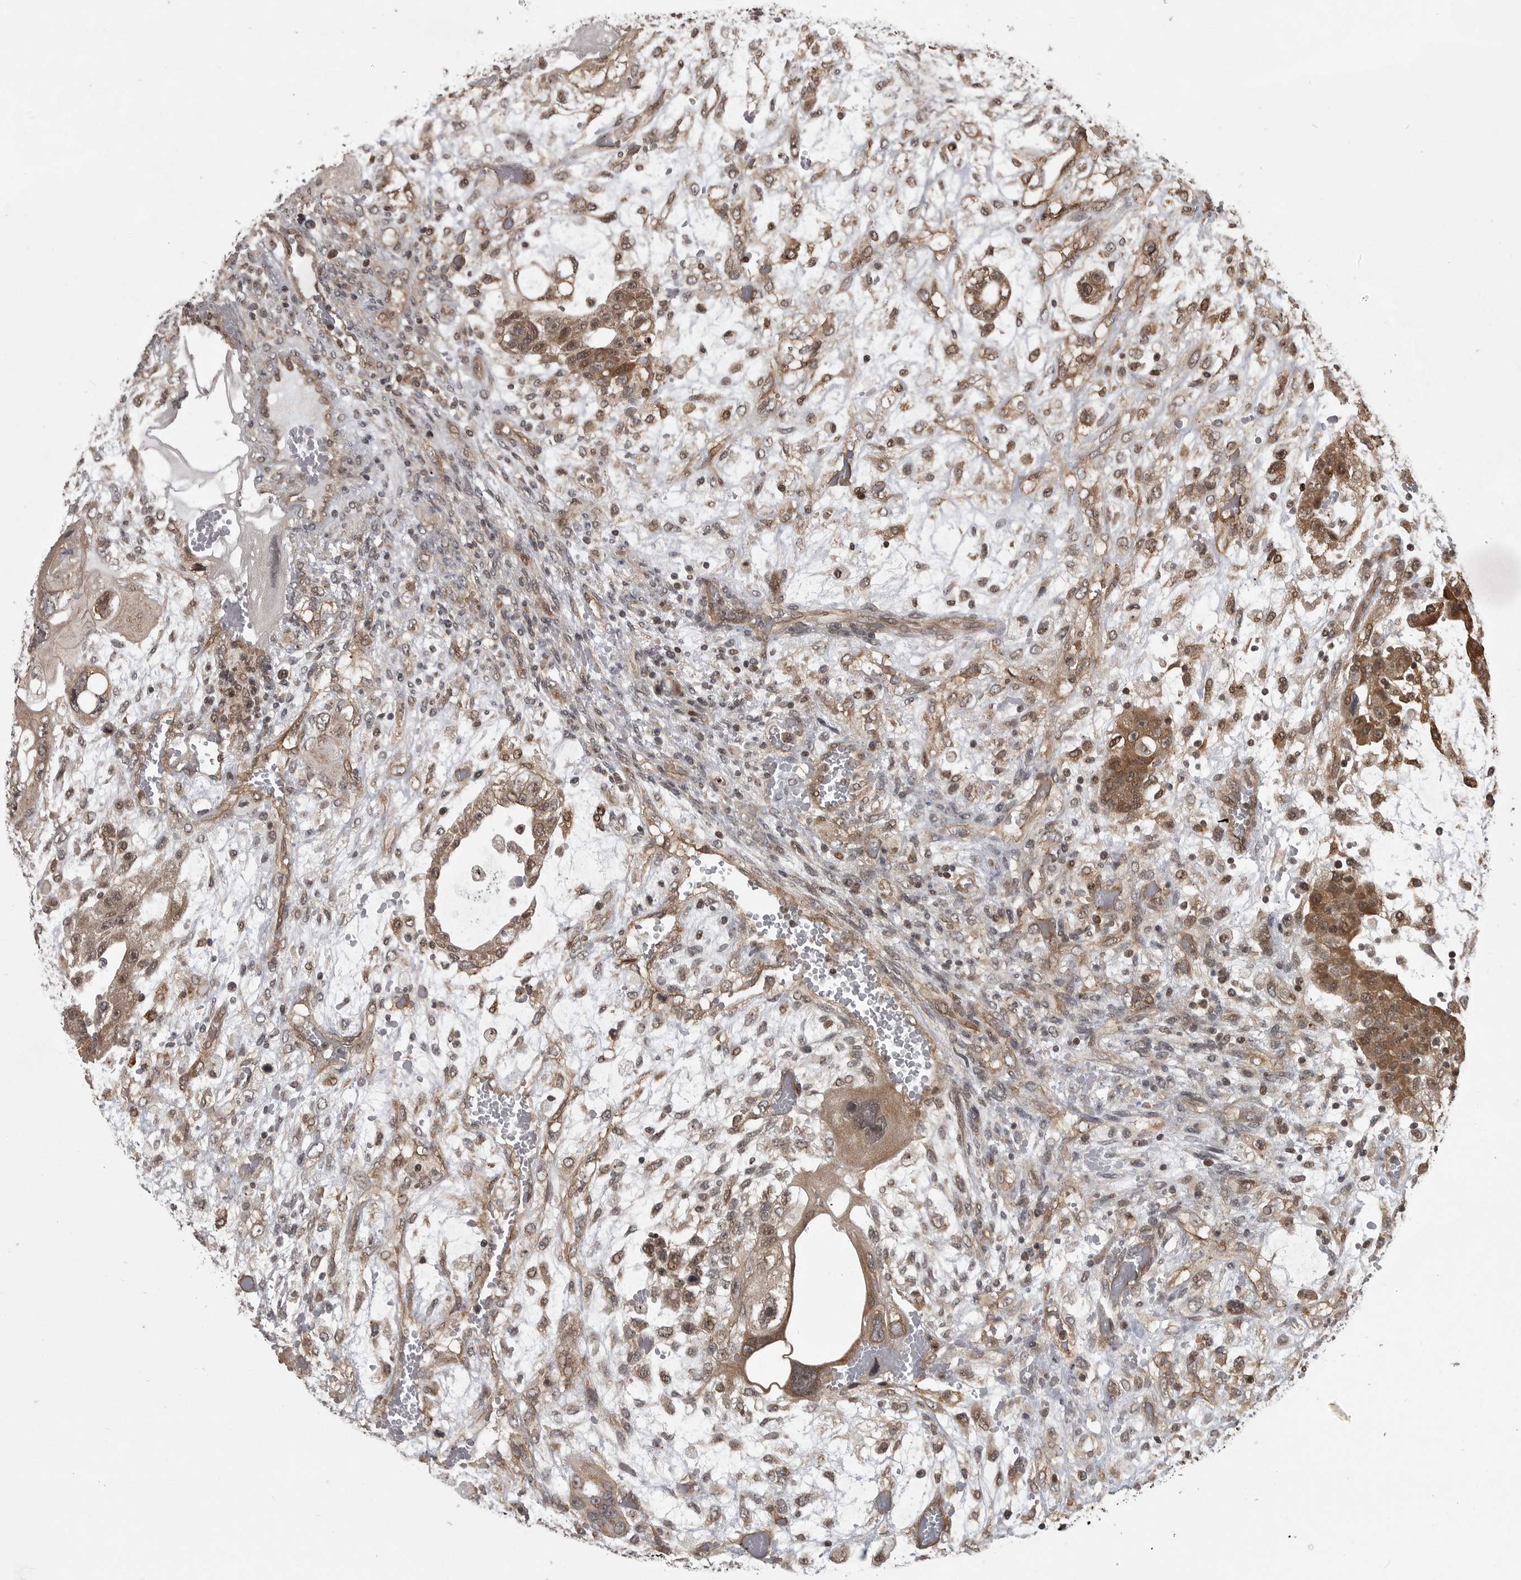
{"staining": {"intensity": "moderate", "quantity": ">75%", "location": "cytoplasmic/membranous"}, "tissue": "testis cancer", "cell_type": "Tumor cells", "image_type": "cancer", "snomed": [{"axis": "morphology", "description": "Carcinoma, Embryonal, NOS"}, {"axis": "topography", "description": "Testis"}], "caption": "Immunohistochemistry of human embryonal carcinoma (testis) shows medium levels of moderate cytoplasmic/membranous expression in approximately >75% of tumor cells.", "gene": "DNAJC8", "patient": {"sex": "male", "age": 36}}